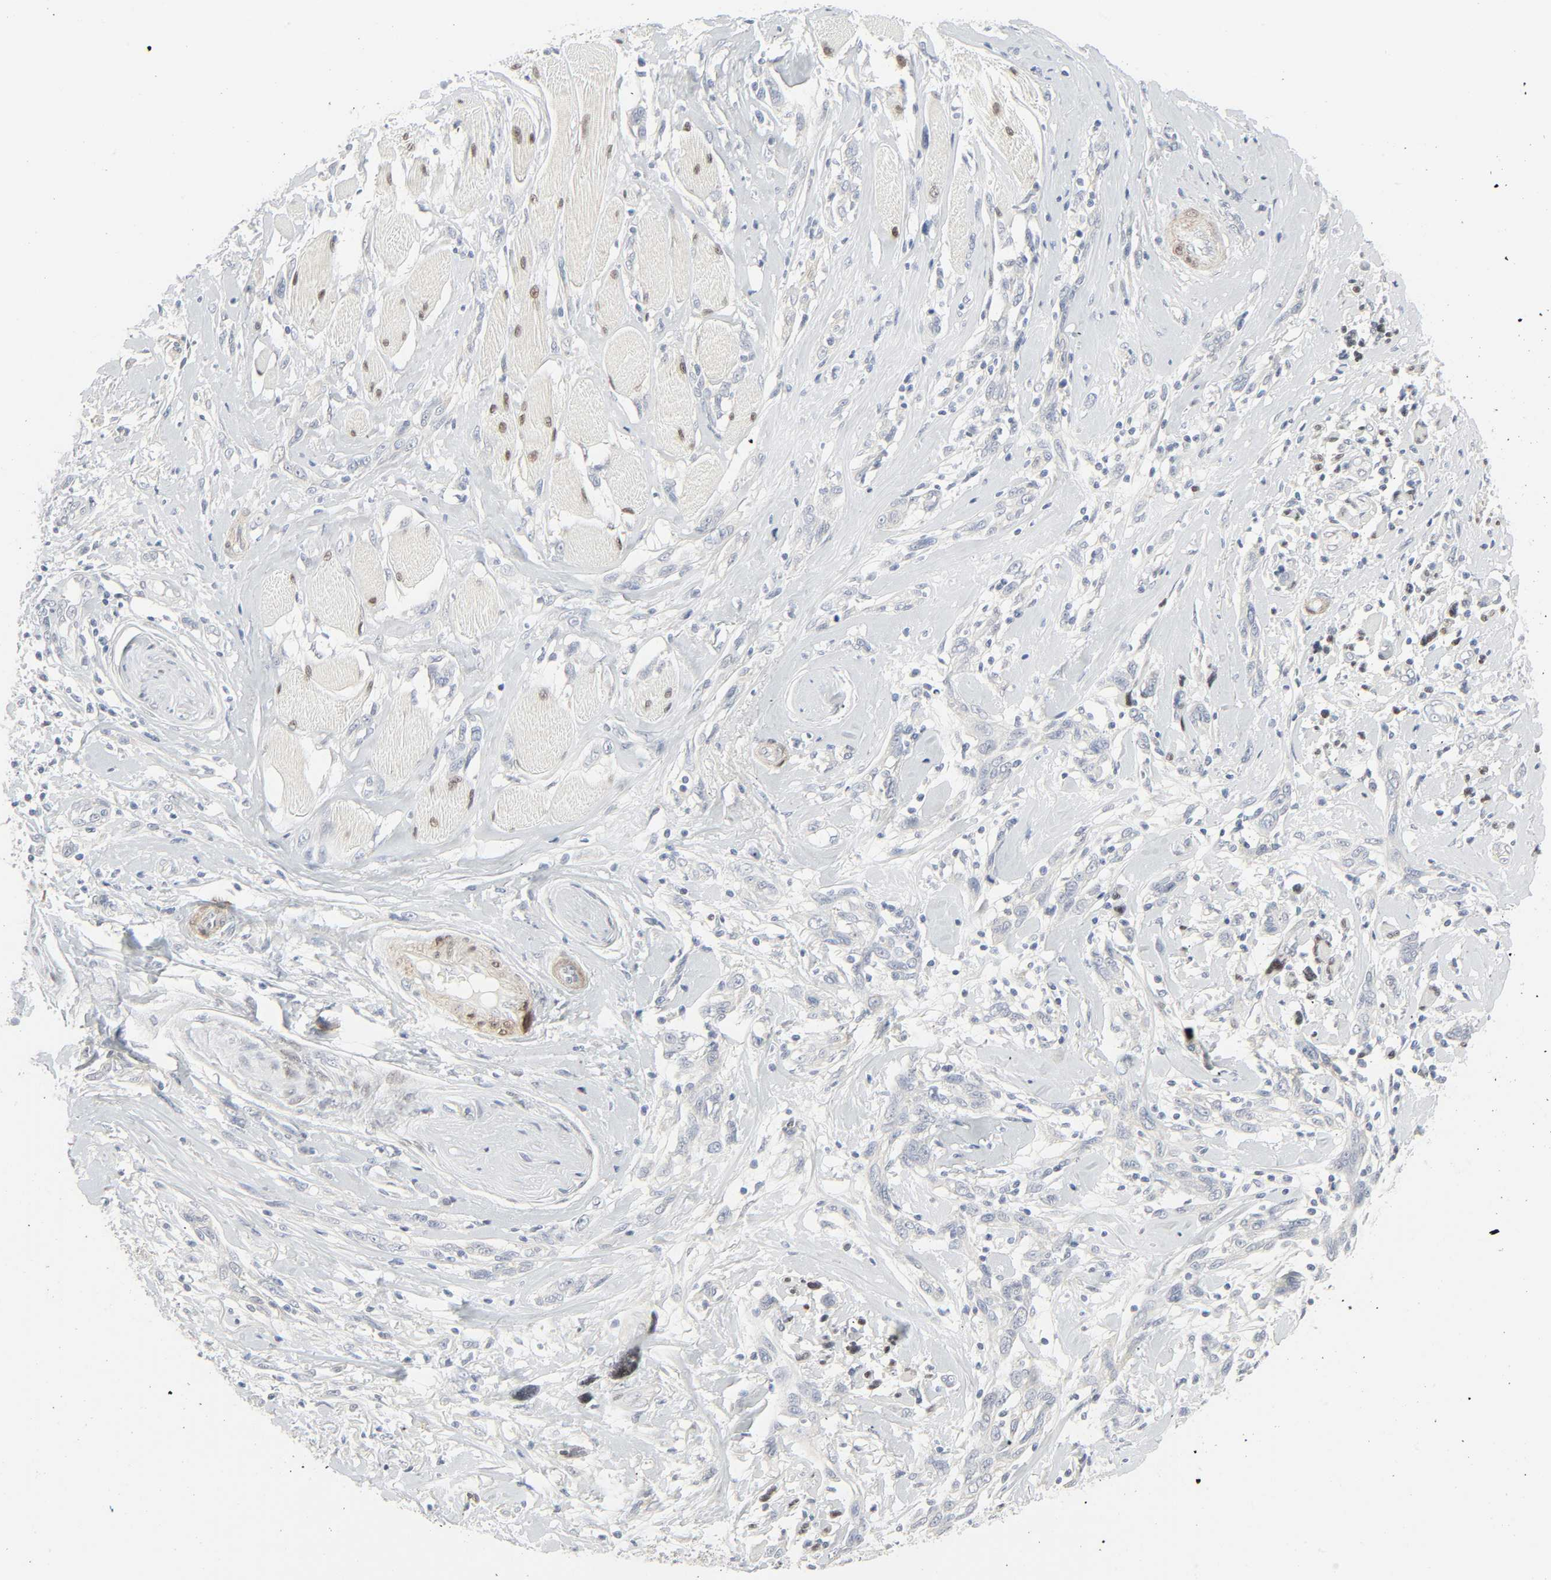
{"staining": {"intensity": "negative", "quantity": "none", "location": "none"}, "tissue": "melanoma", "cell_type": "Tumor cells", "image_type": "cancer", "snomed": [{"axis": "morphology", "description": "Malignant melanoma, NOS"}, {"axis": "topography", "description": "Skin"}], "caption": "This is an immunohistochemistry photomicrograph of melanoma. There is no expression in tumor cells.", "gene": "ZBTB16", "patient": {"sex": "male", "age": 91}}